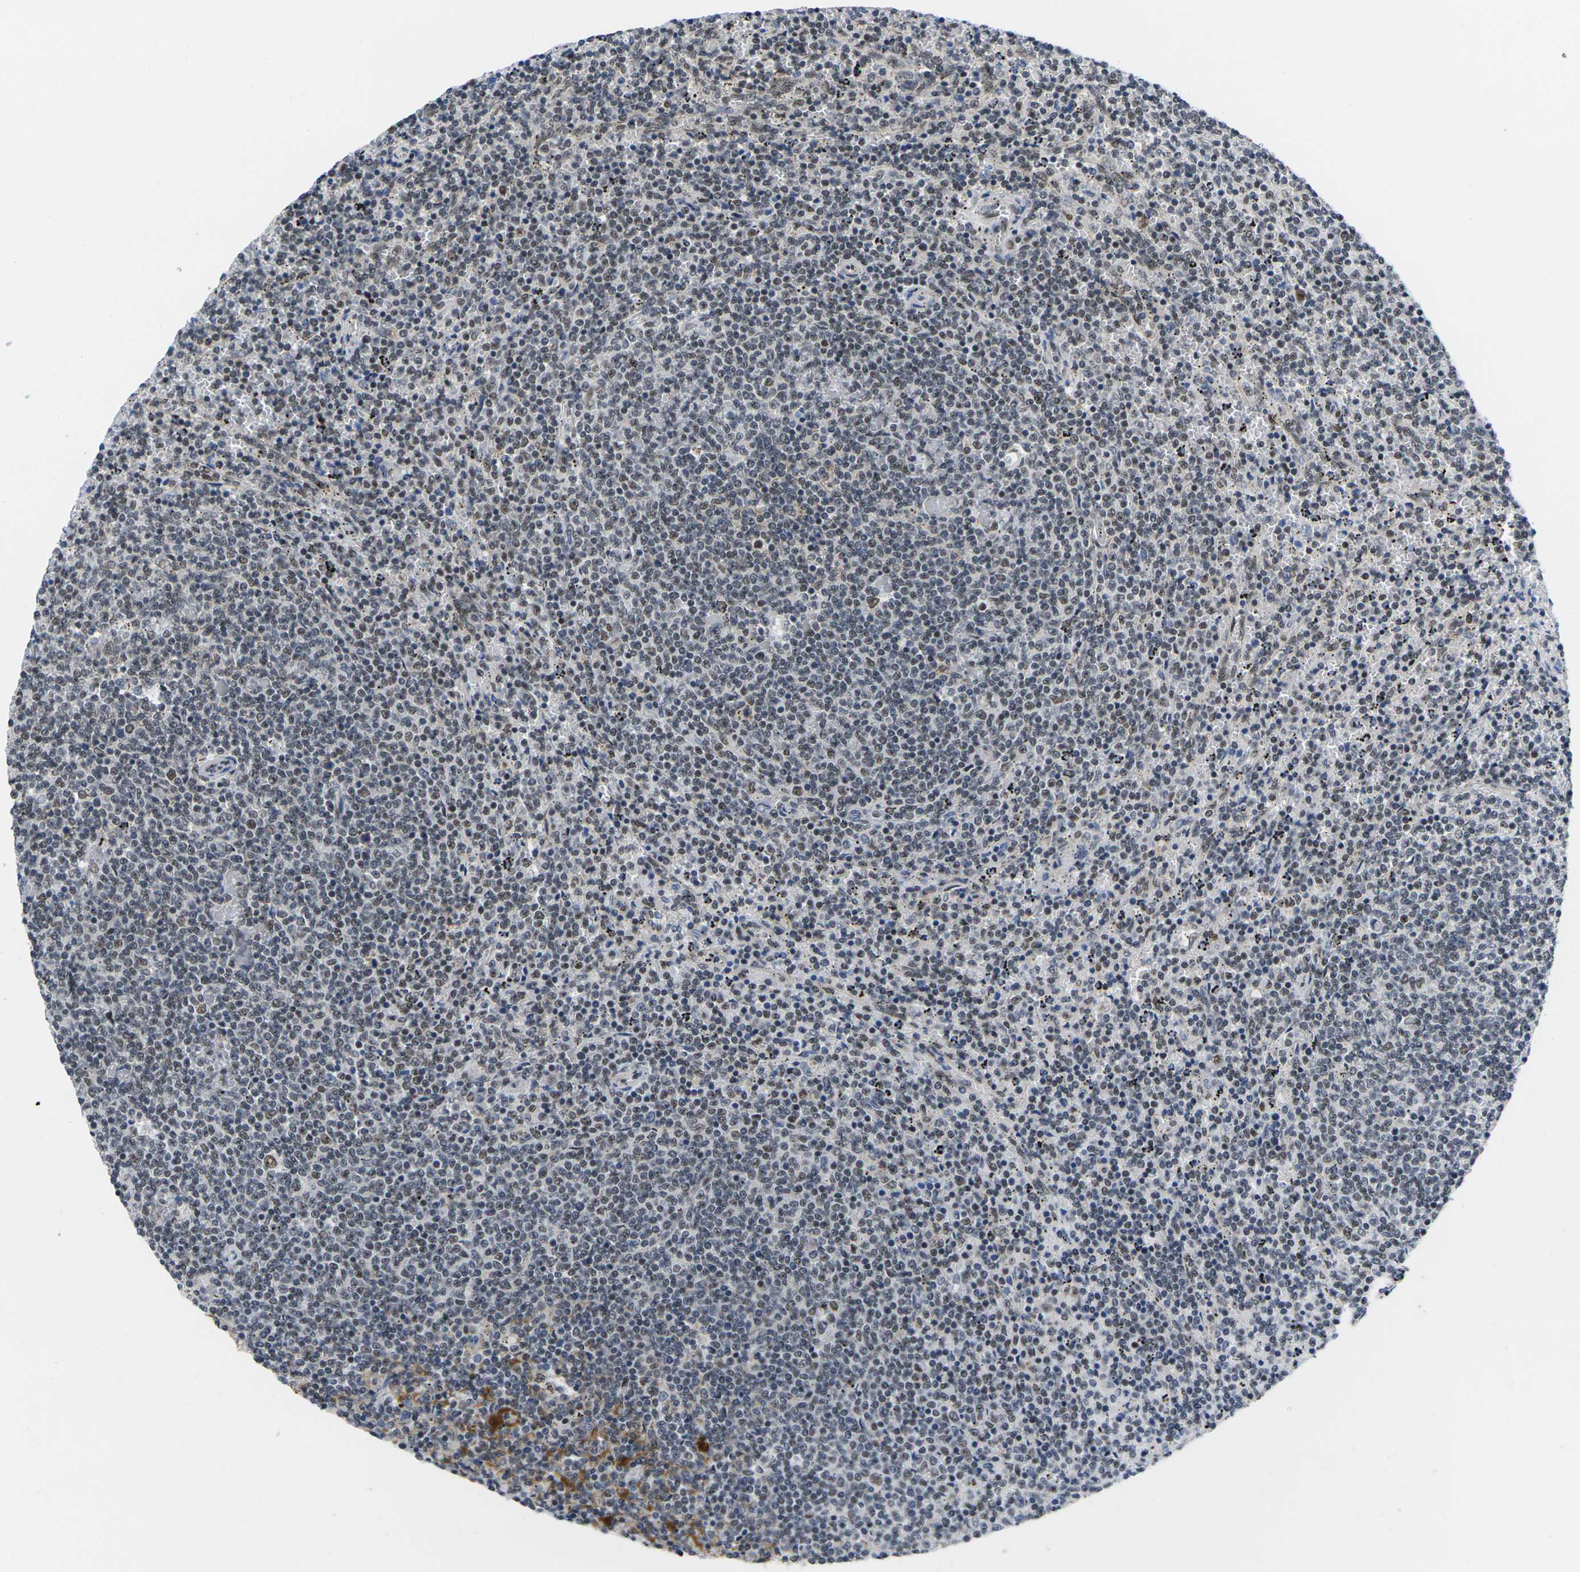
{"staining": {"intensity": "weak", "quantity": "25%-75%", "location": "nuclear"}, "tissue": "lymphoma", "cell_type": "Tumor cells", "image_type": "cancer", "snomed": [{"axis": "morphology", "description": "Malignant lymphoma, non-Hodgkin's type, Low grade"}, {"axis": "topography", "description": "Spleen"}], "caption": "A histopathology image showing weak nuclear staining in about 25%-75% of tumor cells in malignant lymphoma, non-Hodgkin's type (low-grade), as visualized by brown immunohistochemical staining.", "gene": "RBM7", "patient": {"sex": "female", "age": 50}}